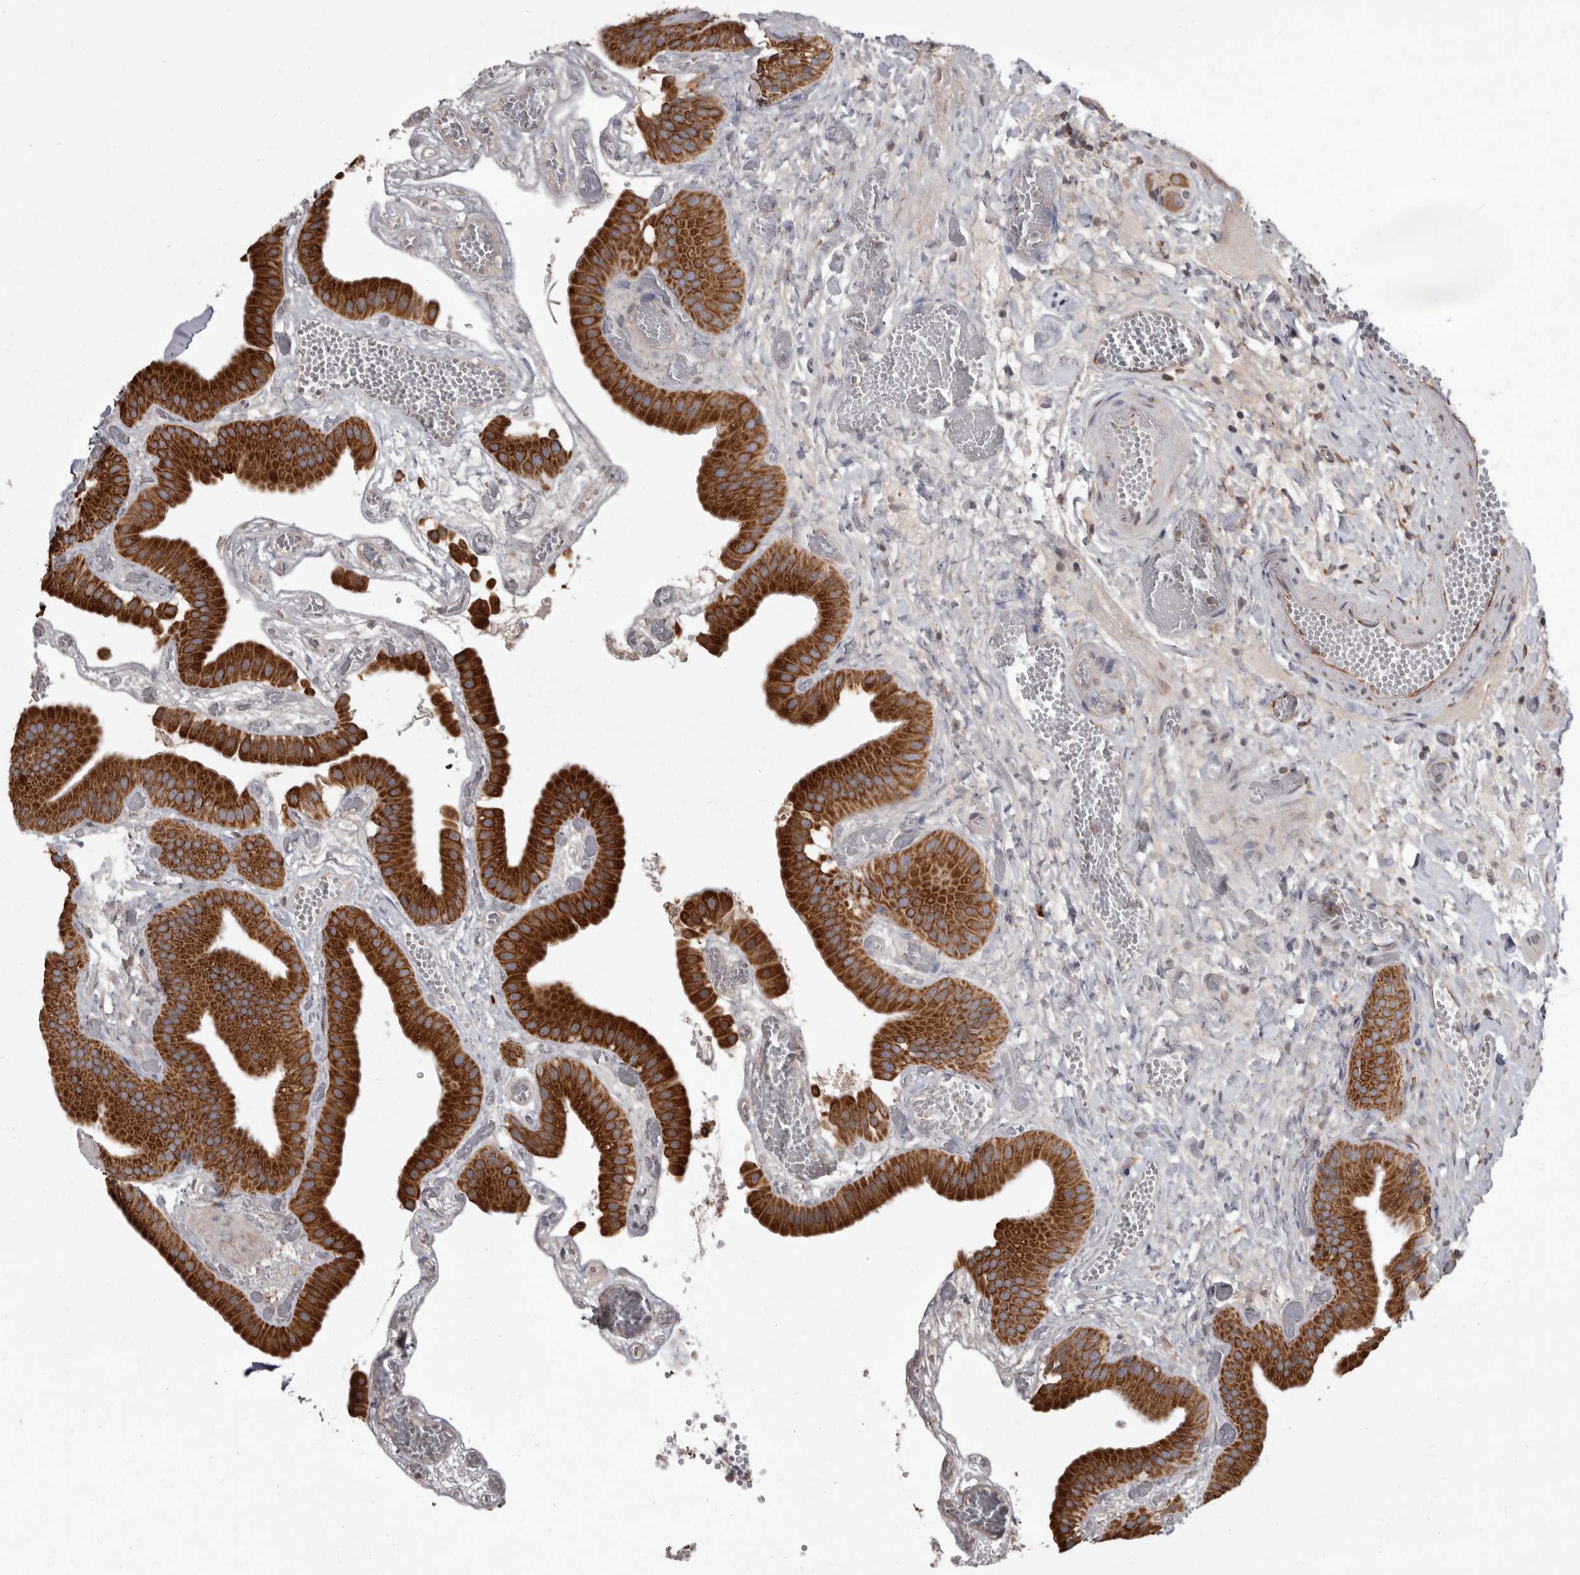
{"staining": {"intensity": "strong", "quantity": ">75%", "location": "cytoplasmic/membranous"}, "tissue": "gallbladder", "cell_type": "Glandular cells", "image_type": "normal", "snomed": [{"axis": "morphology", "description": "Normal tissue, NOS"}, {"axis": "topography", "description": "Gallbladder"}], "caption": "Strong cytoplasmic/membranous expression is present in approximately >75% of glandular cells in normal gallbladder.", "gene": "CDK5RAP3", "patient": {"sex": "female", "age": 64}}